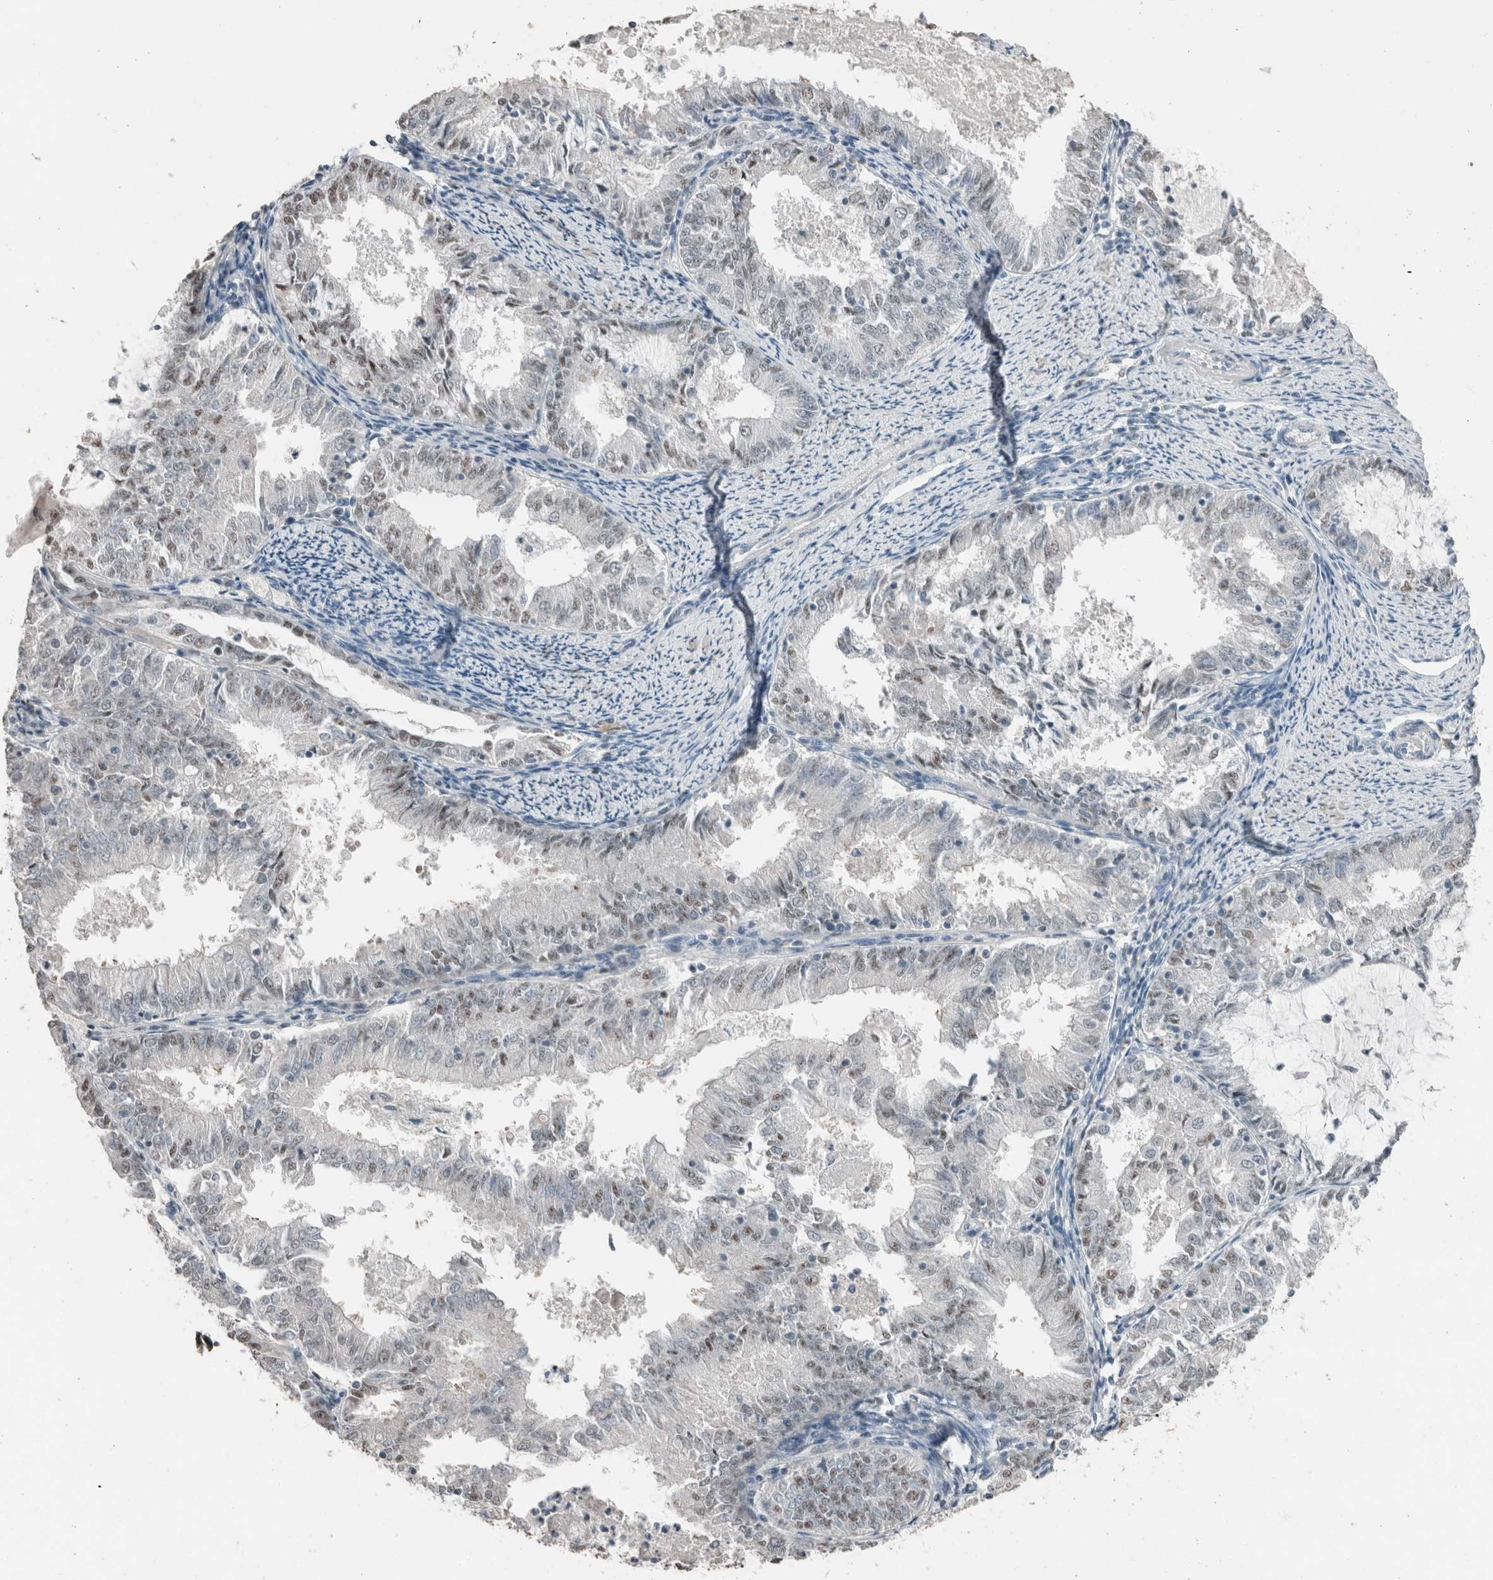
{"staining": {"intensity": "weak", "quantity": "25%-75%", "location": "nuclear"}, "tissue": "endometrial cancer", "cell_type": "Tumor cells", "image_type": "cancer", "snomed": [{"axis": "morphology", "description": "Adenocarcinoma, NOS"}, {"axis": "topography", "description": "Endometrium"}], "caption": "The photomicrograph reveals staining of adenocarcinoma (endometrial), revealing weak nuclear protein staining (brown color) within tumor cells.", "gene": "ACVR2B", "patient": {"sex": "female", "age": 57}}